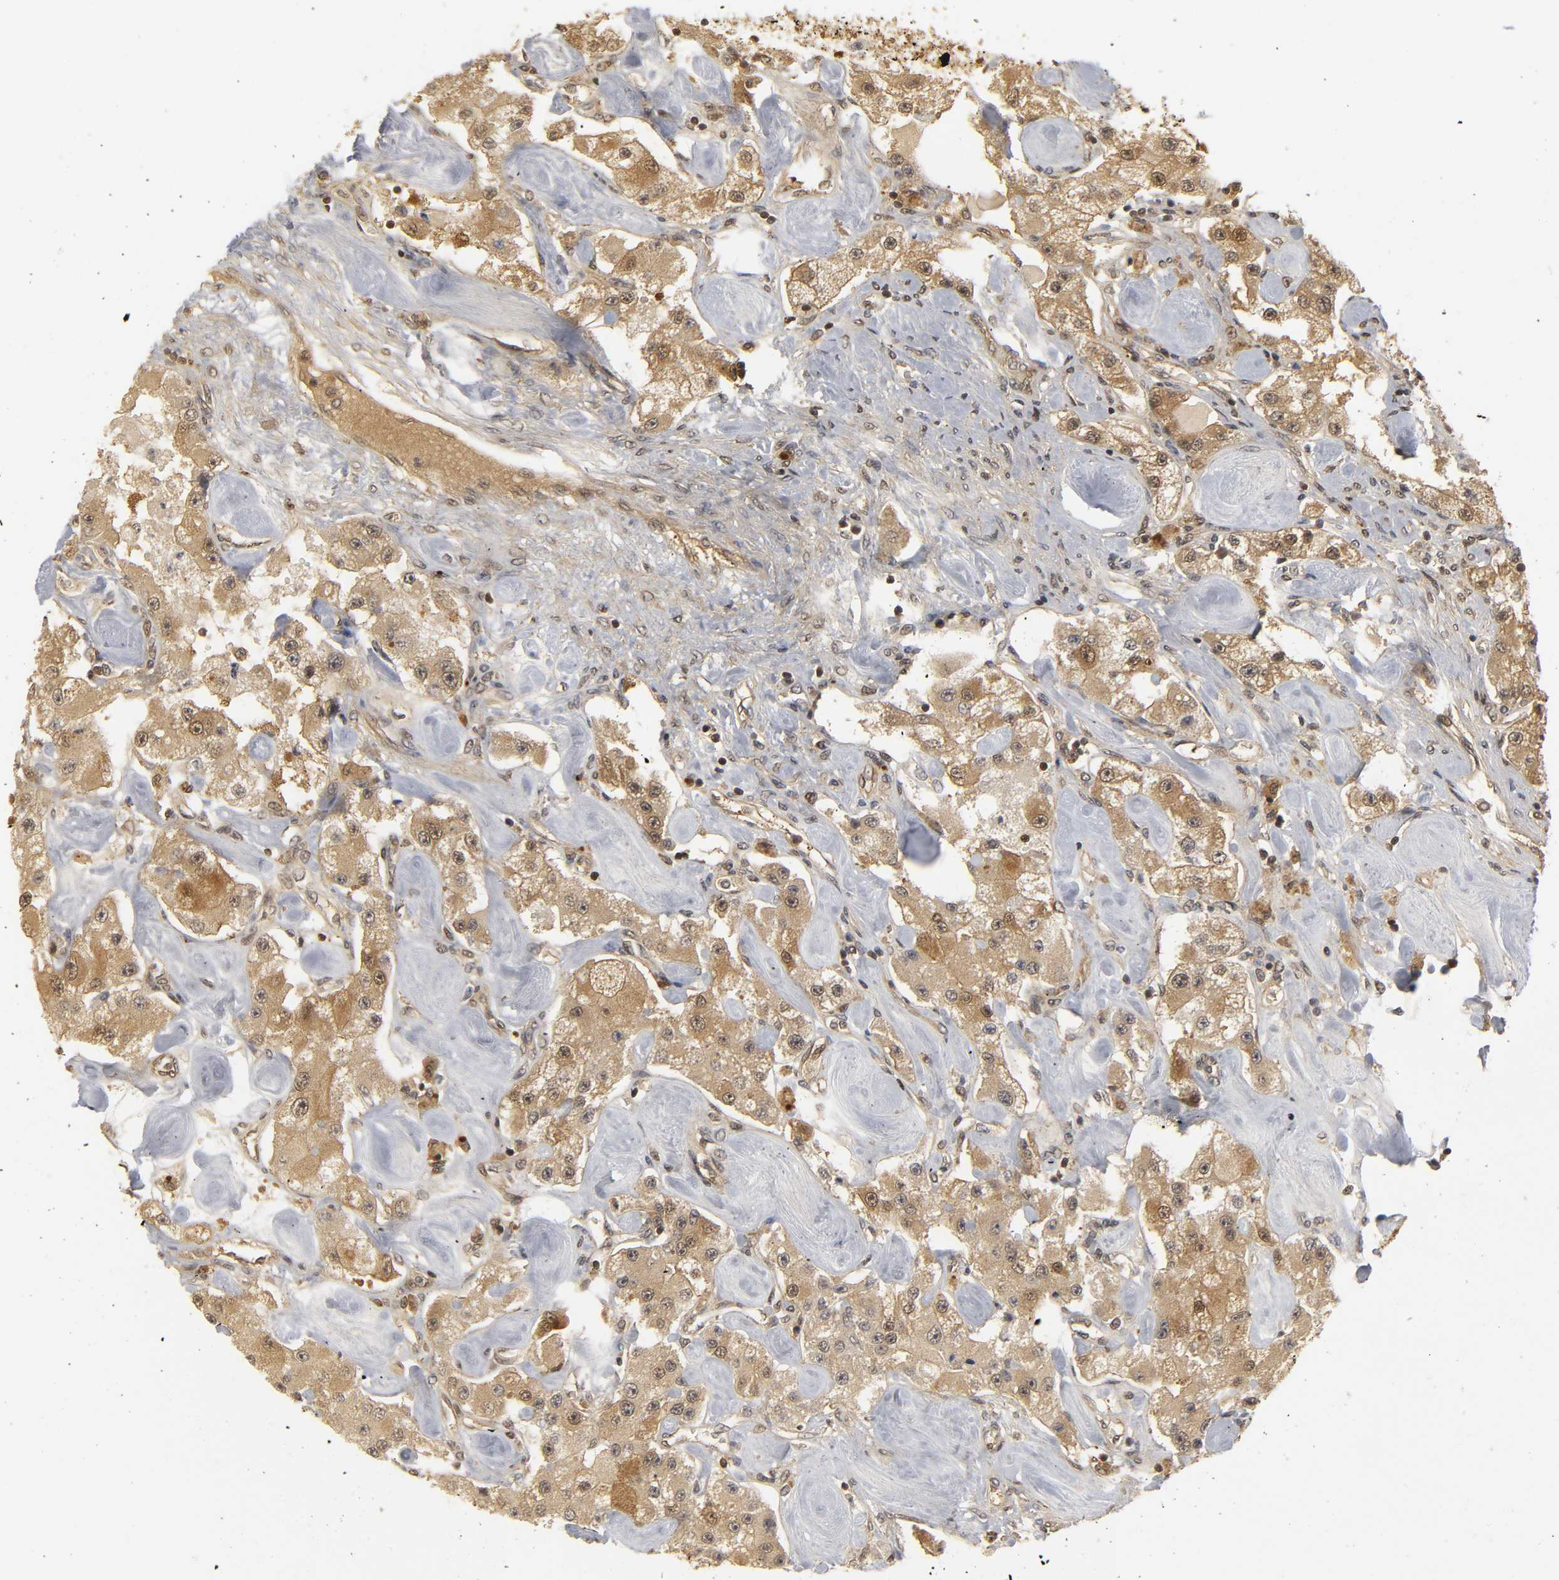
{"staining": {"intensity": "moderate", "quantity": ">75%", "location": "cytoplasmic/membranous,nuclear"}, "tissue": "carcinoid", "cell_type": "Tumor cells", "image_type": "cancer", "snomed": [{"axis": "morphology", "description": "Carcinoid, malignant, NOS"}, {"axis": "topography", "description": "Pancreas"}], "caption": "Carcinoid (malignant) stained with a brown dye reveals moderate cytoplasmic/membranous and nuclear positive staining in approximately >75% of tumor cells.", "gene": "PARK7", "patient": {"sex": "male", "age": 41}}